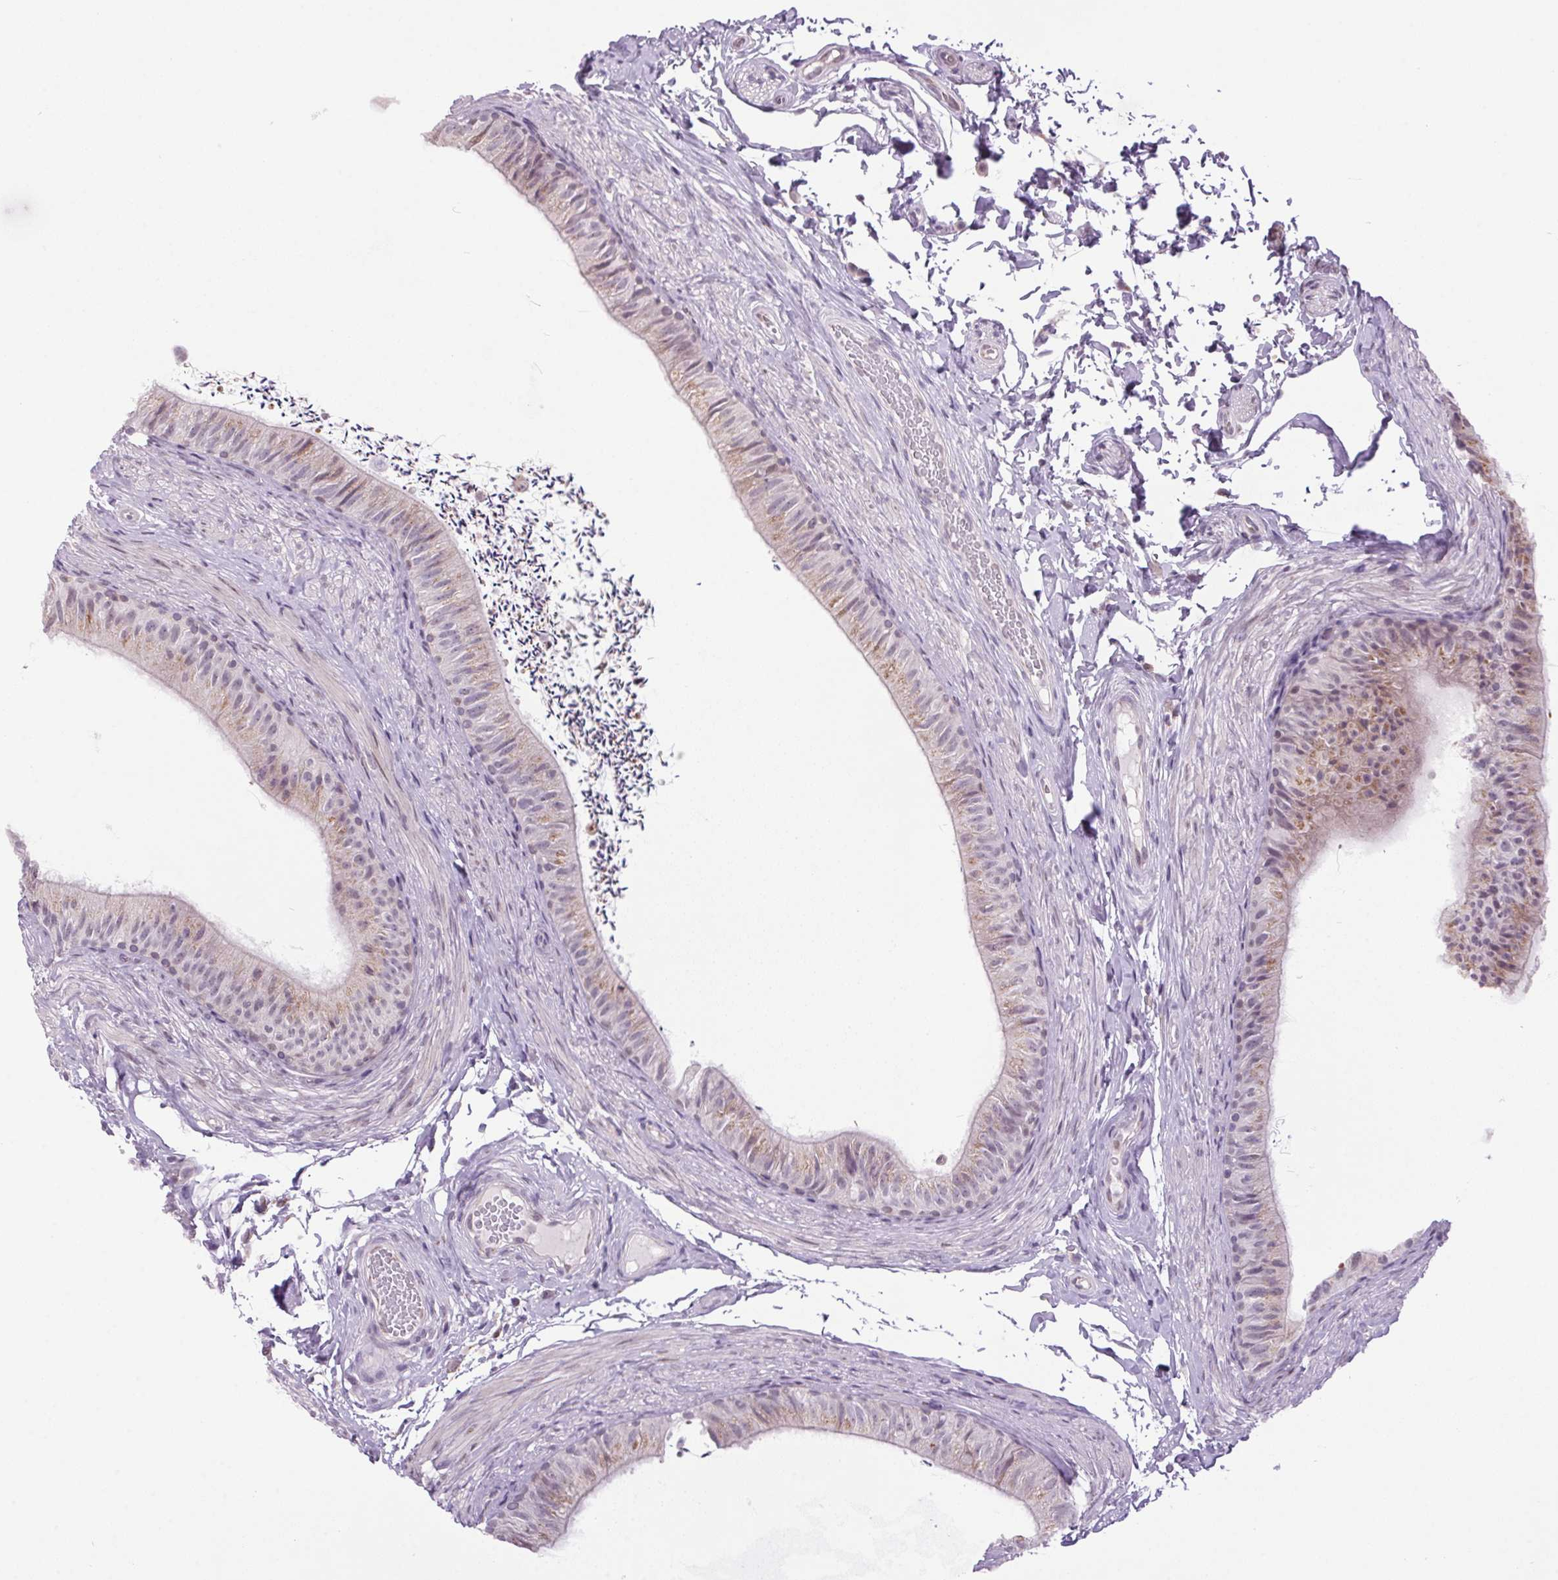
{"staining": {"intensity": "weak", "quantity": "25%-75%", "location": "cytoplasmic/membranous"}, "tissue": "epididymis", "cell_type": "Glandular cells", "image_type": "normal", "snomed": [{"axis": "morphology", "description": "Normal tissue, NOS"}, {"axis": "topography", "description": "Epididymis, spermatic cord, NOS"}, {"axis": "topography", "description": "Epididymis"}, {"axis": "topography", "description": "Peripheral nerve tissue"}], "caption": "Brown immunohistochemical staining in benign epididymis shows weak cytoplasmic/membranous positivity in about 25%-75% of glandular cells.", "gene": "AKR1E2", "patient": {"sex": "male", "age": 29}}